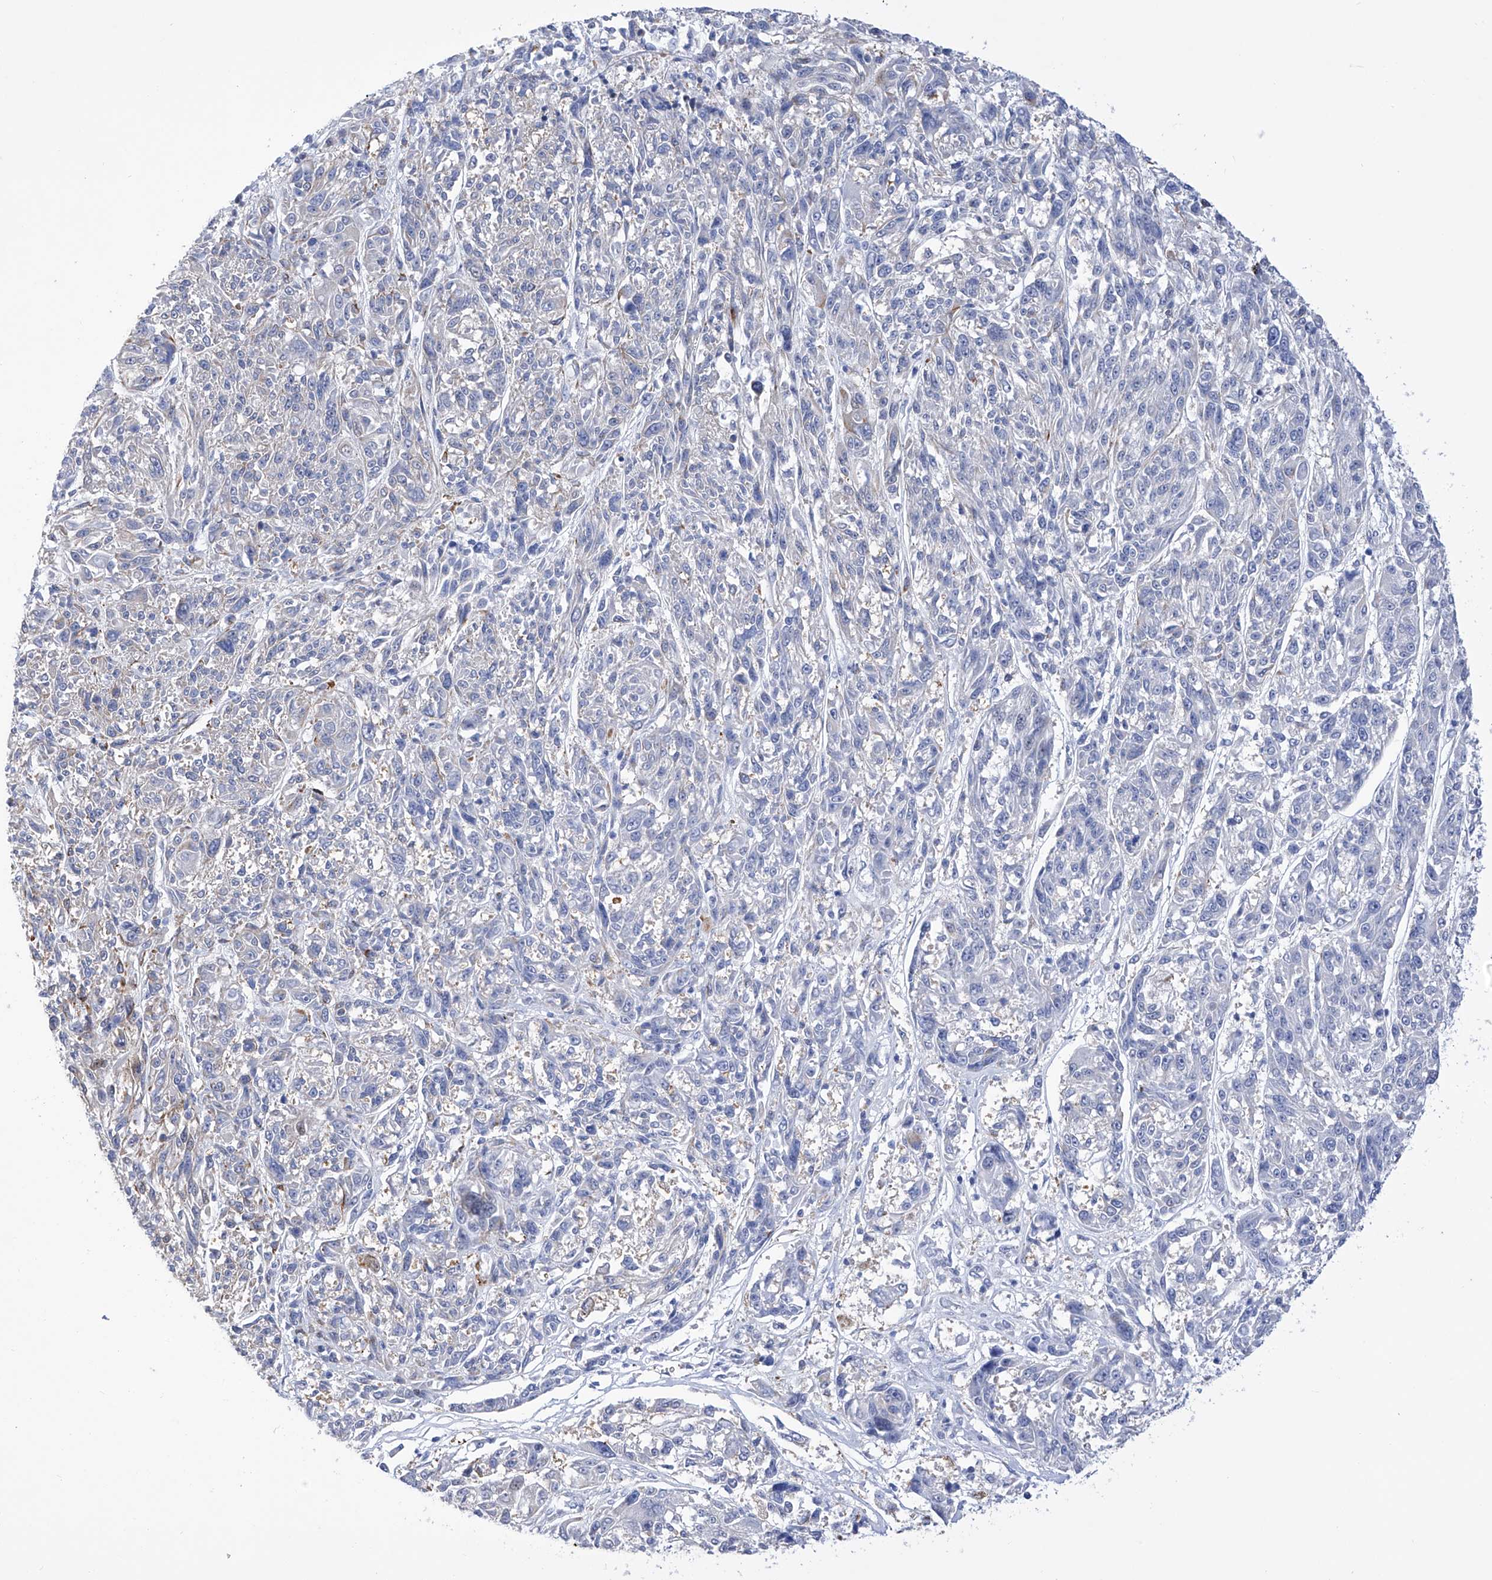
{"staining": {"intensity": "negative", "quantity": "none", "location": "none"}, "tissue": "melanoma", "cell_type": "Tumor cells", "image_type": "cancer", "snomed": [{"axis": "morphology", "description": "Malignant melanoma, NOS"}, {"axis": "topography", "description": "Skin"}], "caption": "Immunohistochemistry of human malignant melanoma shows no positivity in tumor cells.", "gene": "C1orf87", "patient": {"sex": "male", "age": 53}}